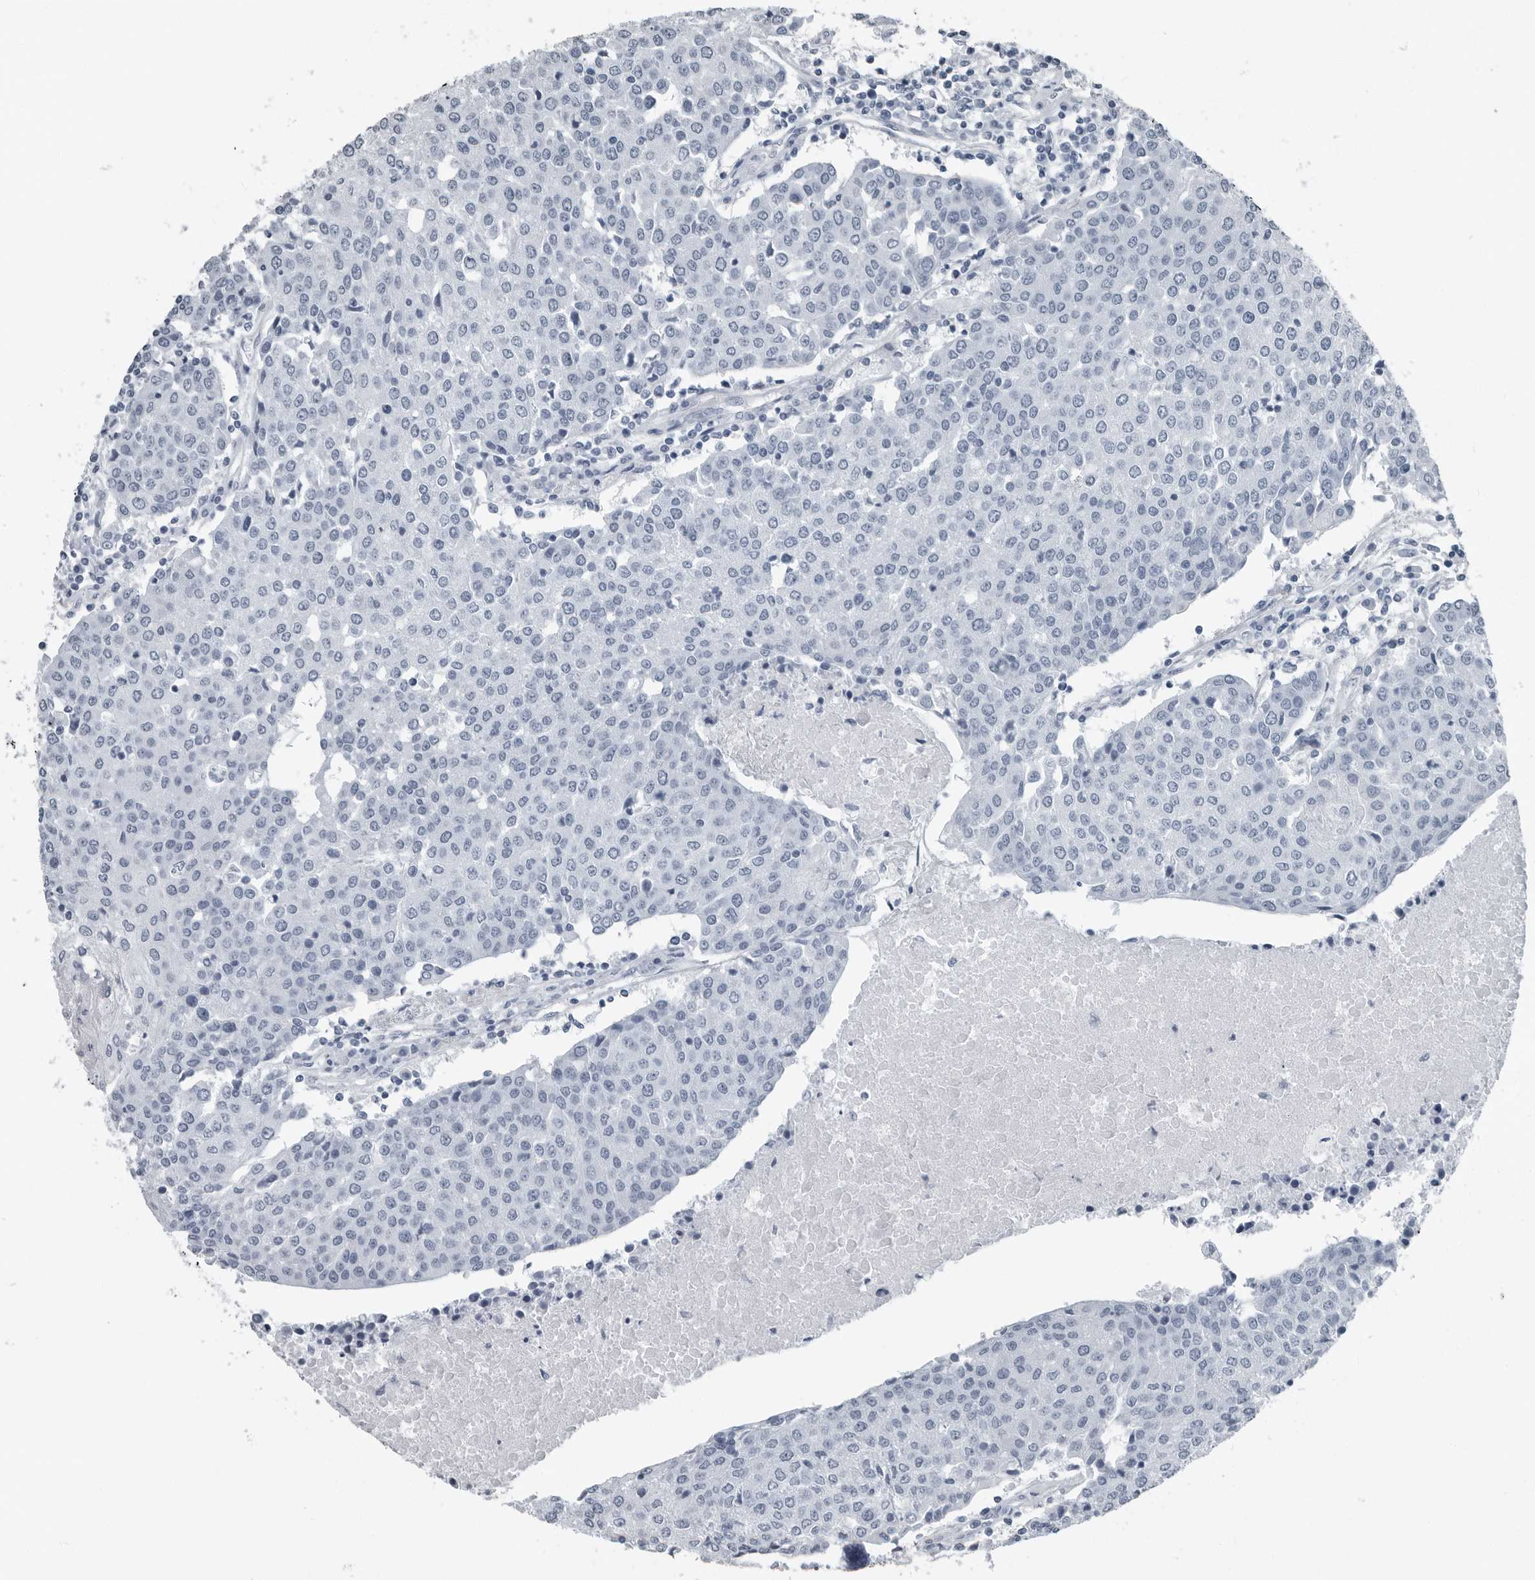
{"staining": {"intensity": "negative", "quantity": "none", "location": "none"}, "tissue": "urothelial cancer", "cell_type": "Tumor cells", "image_type": "cancer", "snomed": [{"axis": "morphology", "description": "Urothelial carcinoma, High grade"}, {"axis": "topography", "description": "Urinary bladder"}], "caption": "Tumor cells are negative for protein expression in human urothelial cancer.", "gene": "PRSS1", "patient": {"sex": "female", "age": 85}}